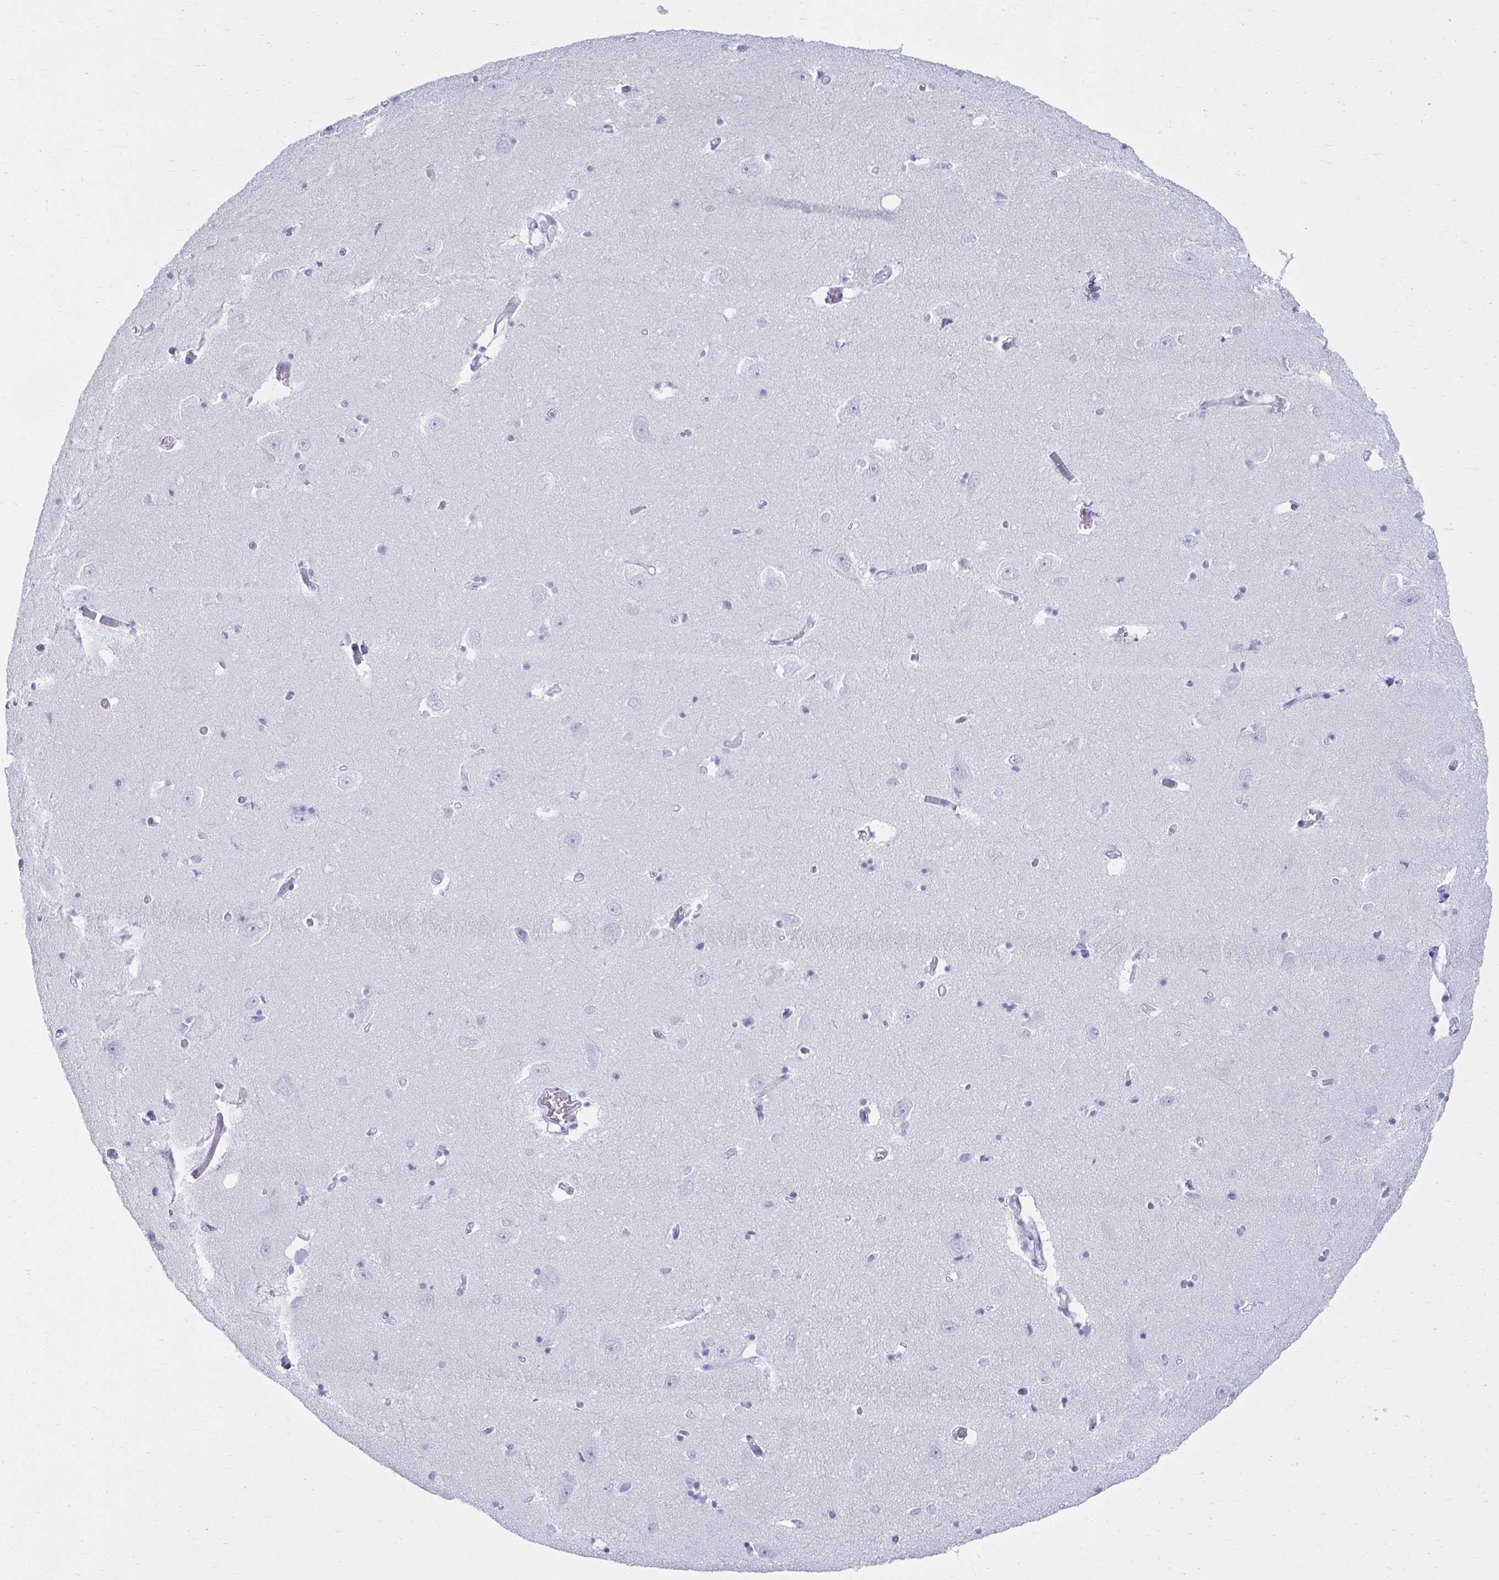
{"staining": {"intensity": "negative", "quantity": "none", "location": "none"}, "tissue": "caudate", "cell_type": "Glial cells", "image_type": "normal", "snomed": [{"axis": "morphology", "description": "Normal tissue, NOS"}, {"axis": "topography", "description": "Lateral ventricle wall"}, {"axis": "topography", "description": "Hippocampus"}], "caption": "An immunohistochemistry micrograph of benign caudate is shown. There is no staining in glial cells of caudate. The staining was performed using DAB (3,3'-diaminobenzidine) to visualize the protein expression in brown, while the nuclei were stained in blue with hematoxylin (Magnification: 20x).", "gene": "ATP4B", "patient": {"sex": "female", "age": 63}}